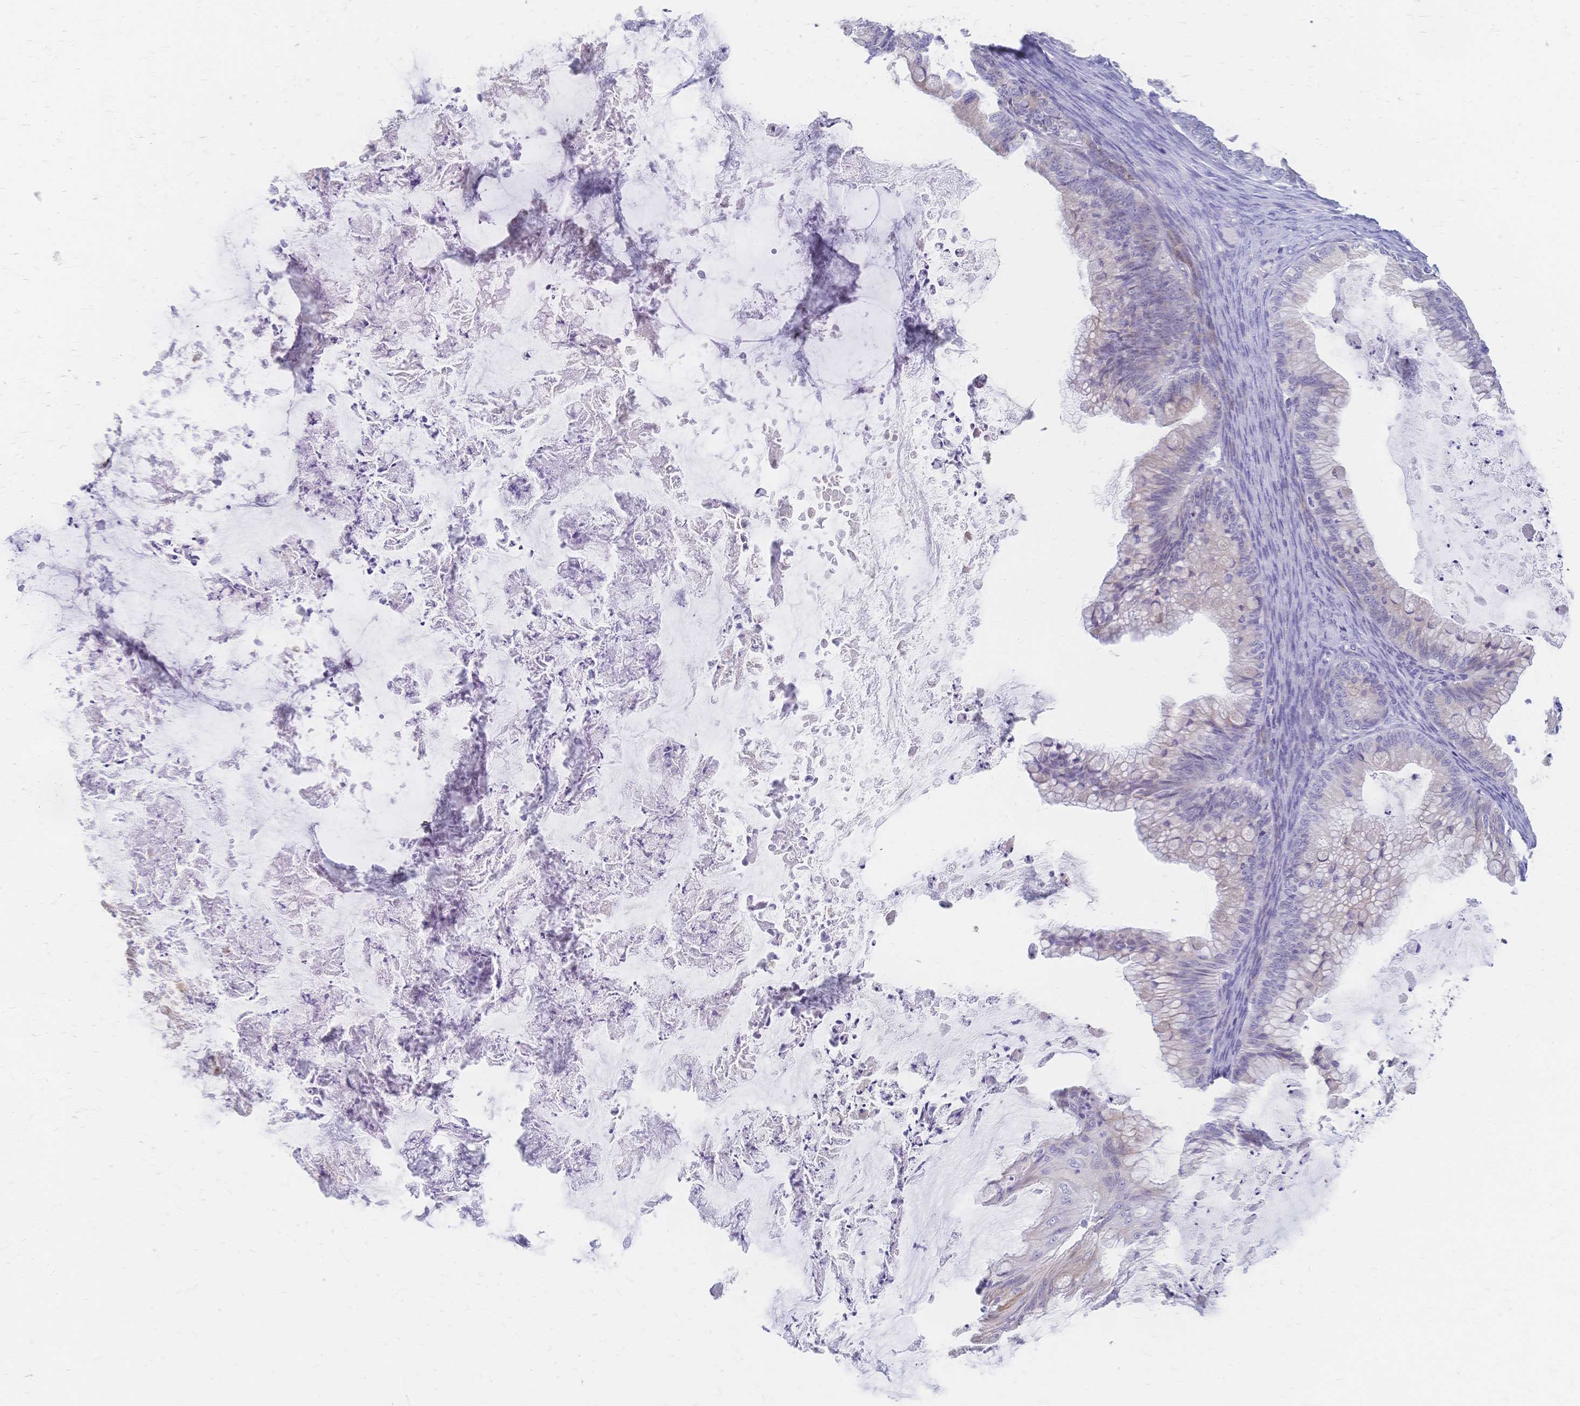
{"staining": {"intensity": "negative", "quantity": "none", "location": "none"}, "tissue": "ovarian cancer", "cell_type": "Tumor cells", "image_type": "cancer", "snomed": [{"axis": "morphology", "description": "Cystadenocarcinoma, mucinous, NOS"}, {"axis": "topography", "description": "Ovary"}], "caption": "Immunohistochemistry (IHC) of human mucinous cystadenocarcinoma (ovarian) reveals no positivity in tumor cells.", "gene": "CYB5A", "patient": {"sex": "female", "age": 35}}